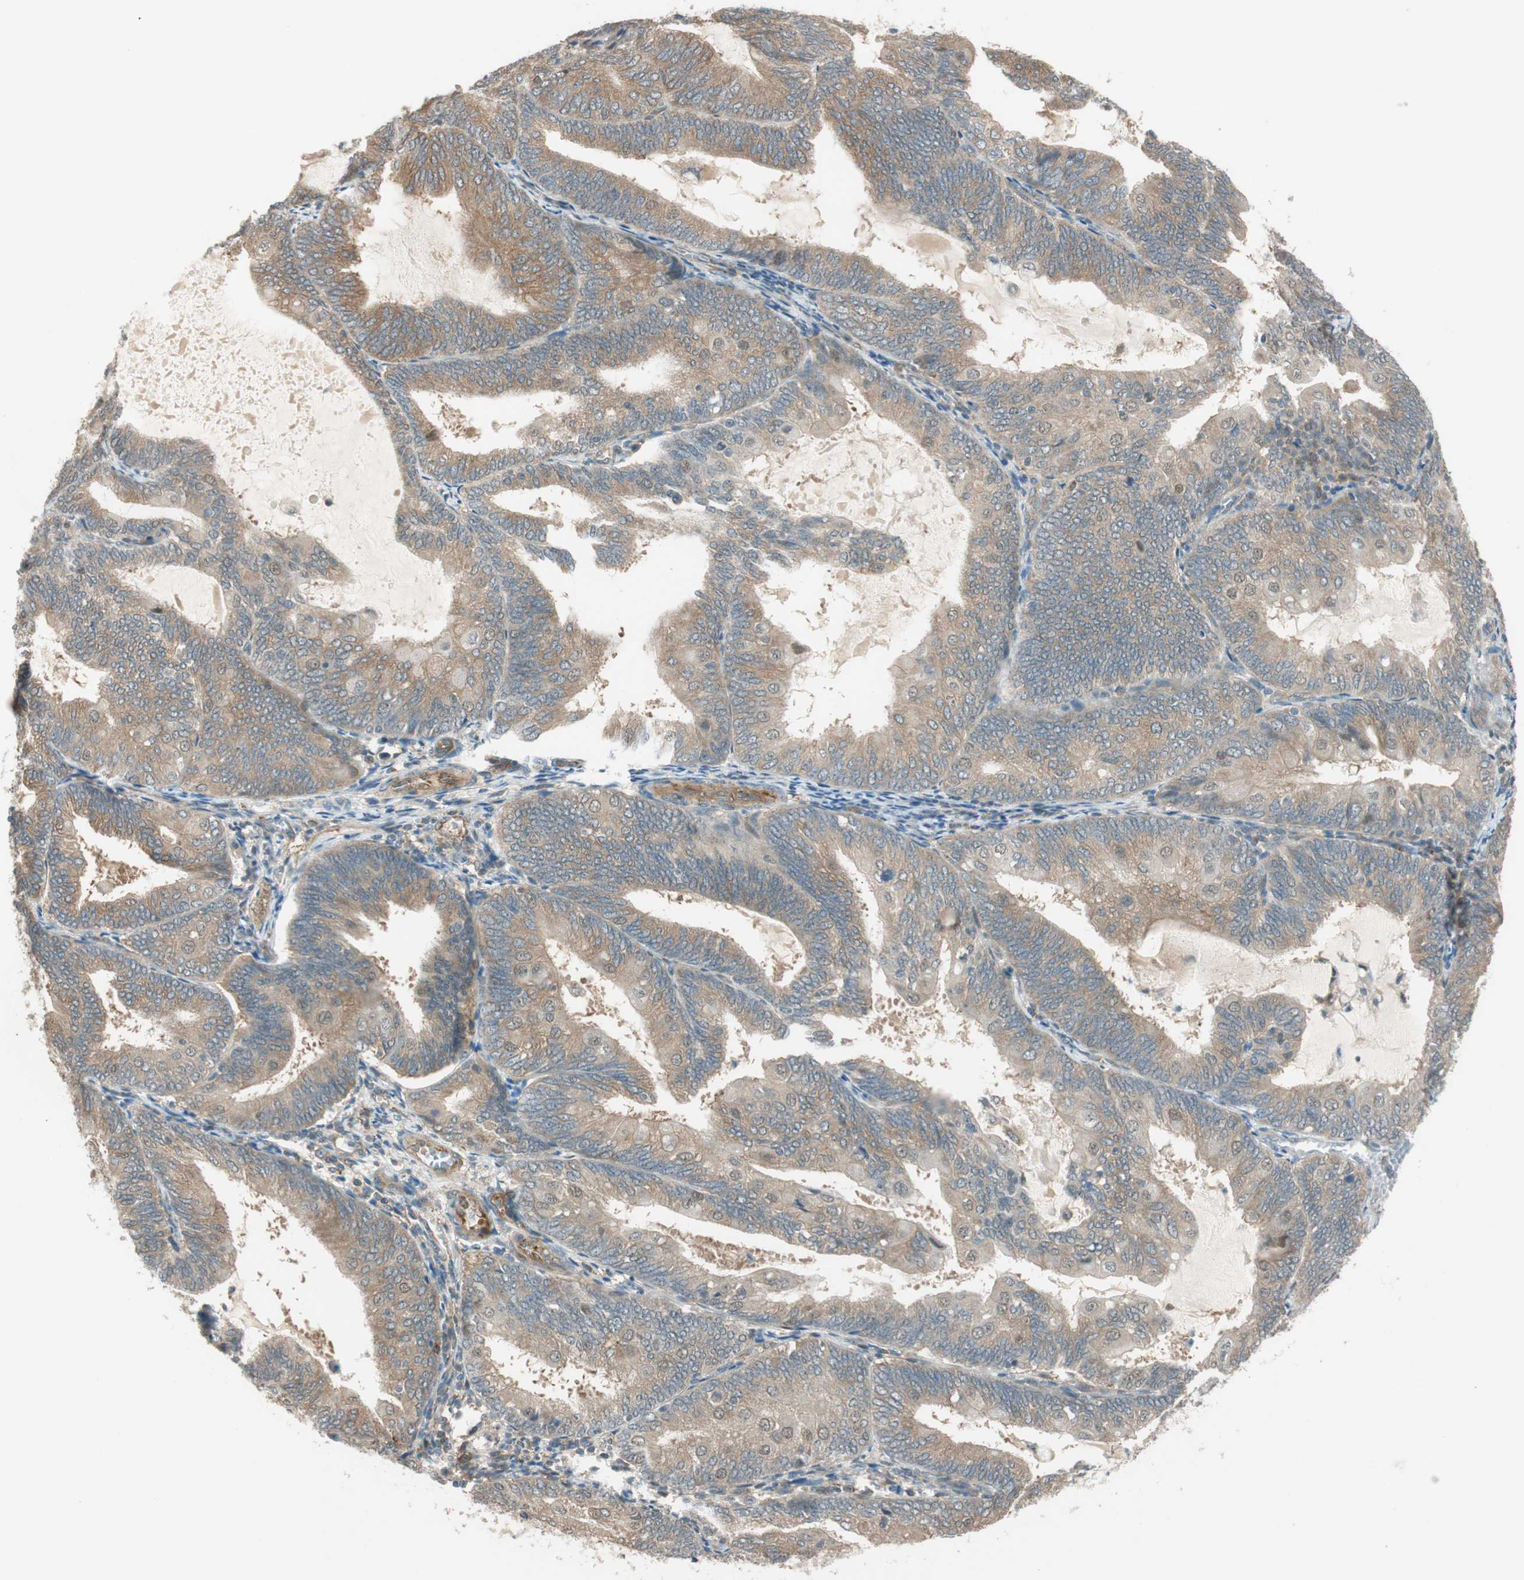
{"staining": {"intensity": "moderate", "quantity": ">75%", "location": "cytoplasmic/membranous,nuclear"}, "tissue": "endometrial cancer", "cell_type": "Tumor cells", "image_type": "cancer", "snomed": [{"axis": "morphology", "description": "Adenocarcinoma, NOS"}, {"axis": "topography", "description": "Endometrium"}], "caption": "Immunohistochemistry image of neoplastic tissue: endometrial adenocarcinoma stained using IHC demonstrates medium levels of moderate protein expression localized specifically in the cytoplasmic/membranous and nuclear of tumor cells, appearing as a cytoplasmic/membranous and nuclear brown color.", "gene": "PSMD8", "patient": {"sex": "female", "age": 81}}